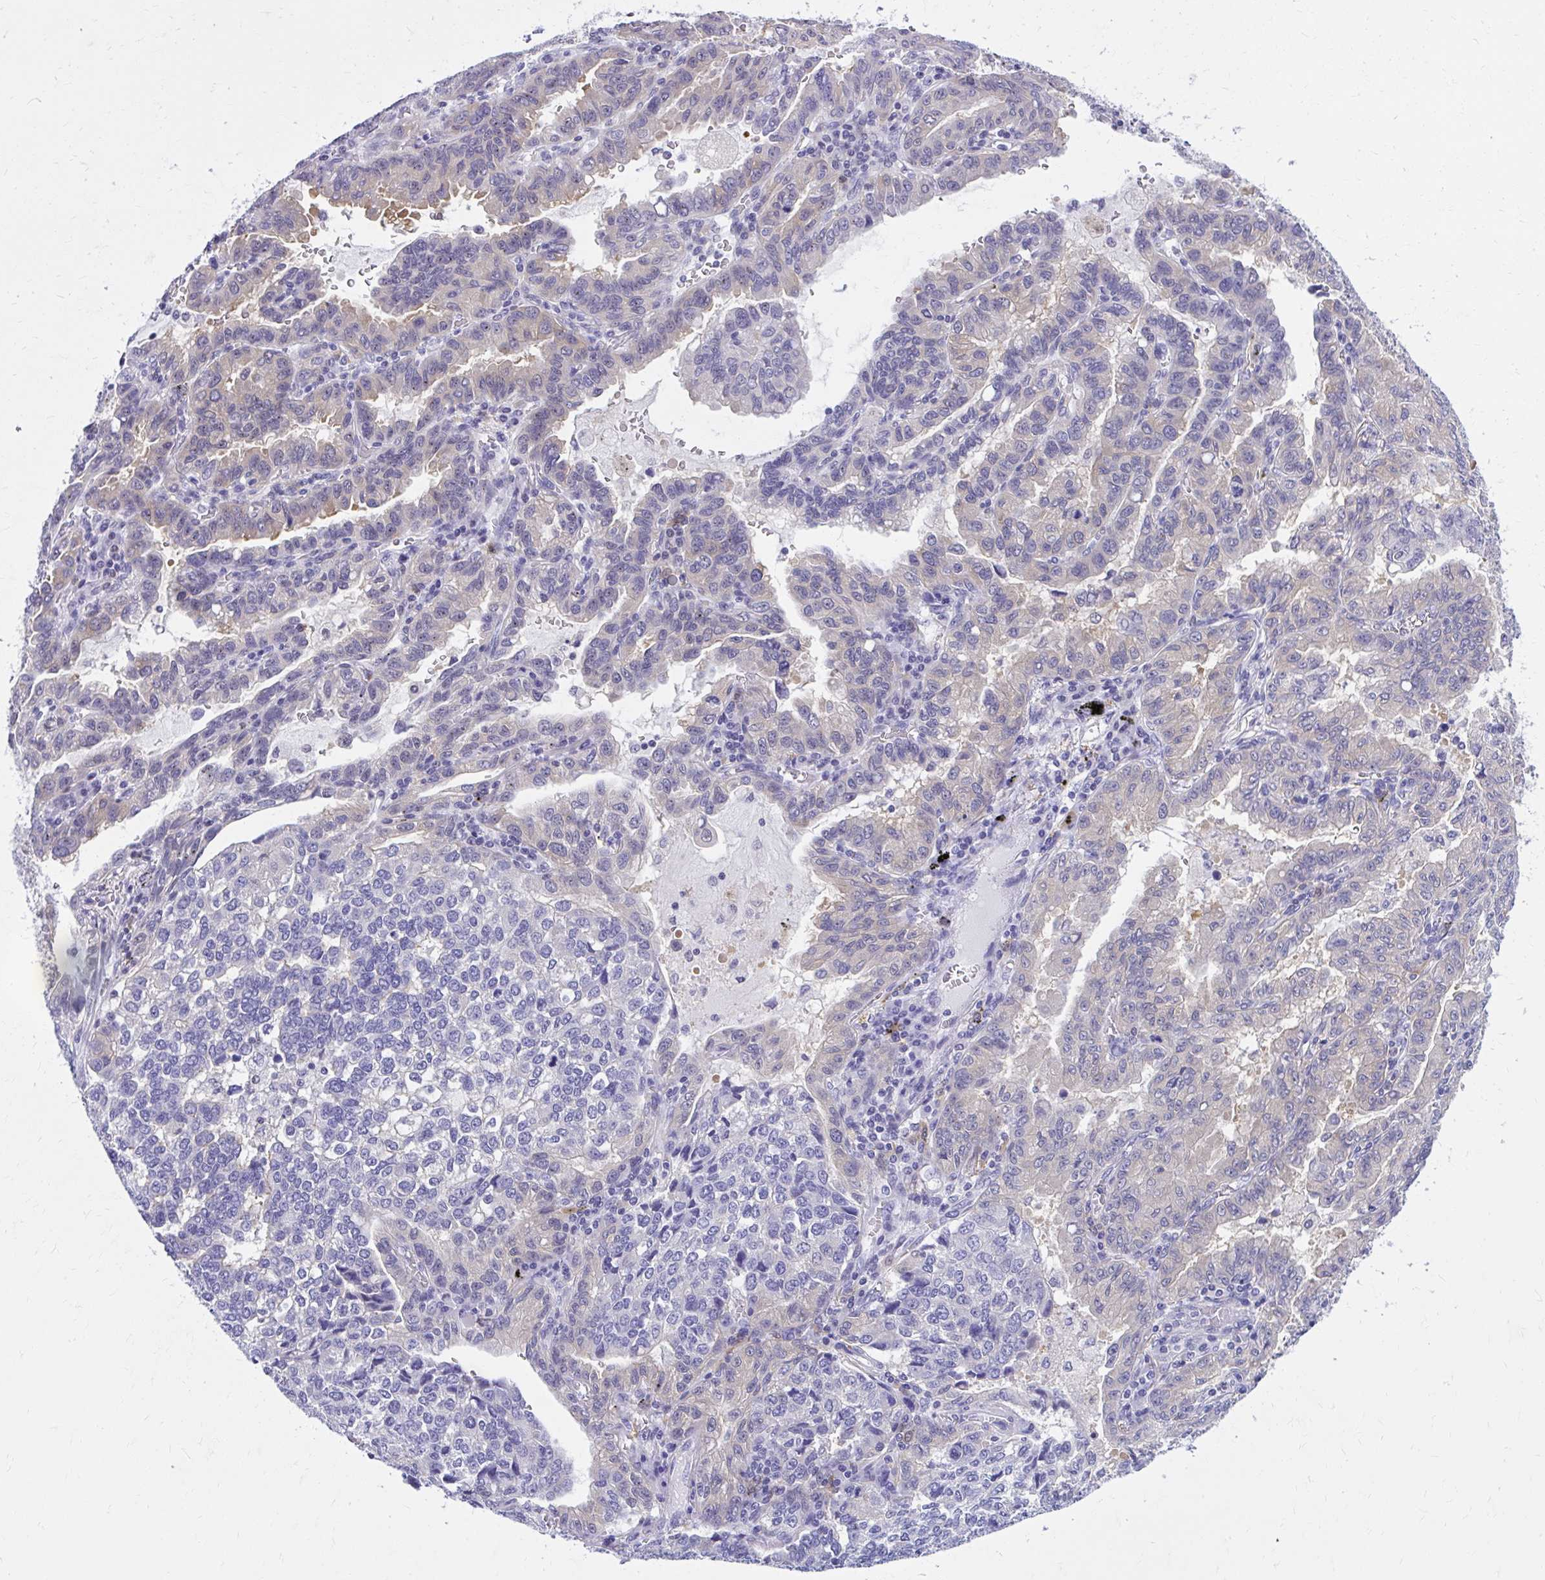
{"staining": {"intensity": "negative", "quantity": "none", "location": "none"}, "tissue": "lung cancer", "cell_type": "Tumor cells", "image_type": "cancer", "snomed": [{"axis": "morphology", "description": "Adenocarcinoma, NOS"}, {"axis": "topography", "description": "Lymph node"}, {"axis": "topography", "description": "Lung"}], "caption": "Tumor cells are negative for brown protein staining in lung adenocarcinoma. Nuclei are stained in blue.", "gene": "RASL11B", "patient": {"sex": "male", "age": 66}}